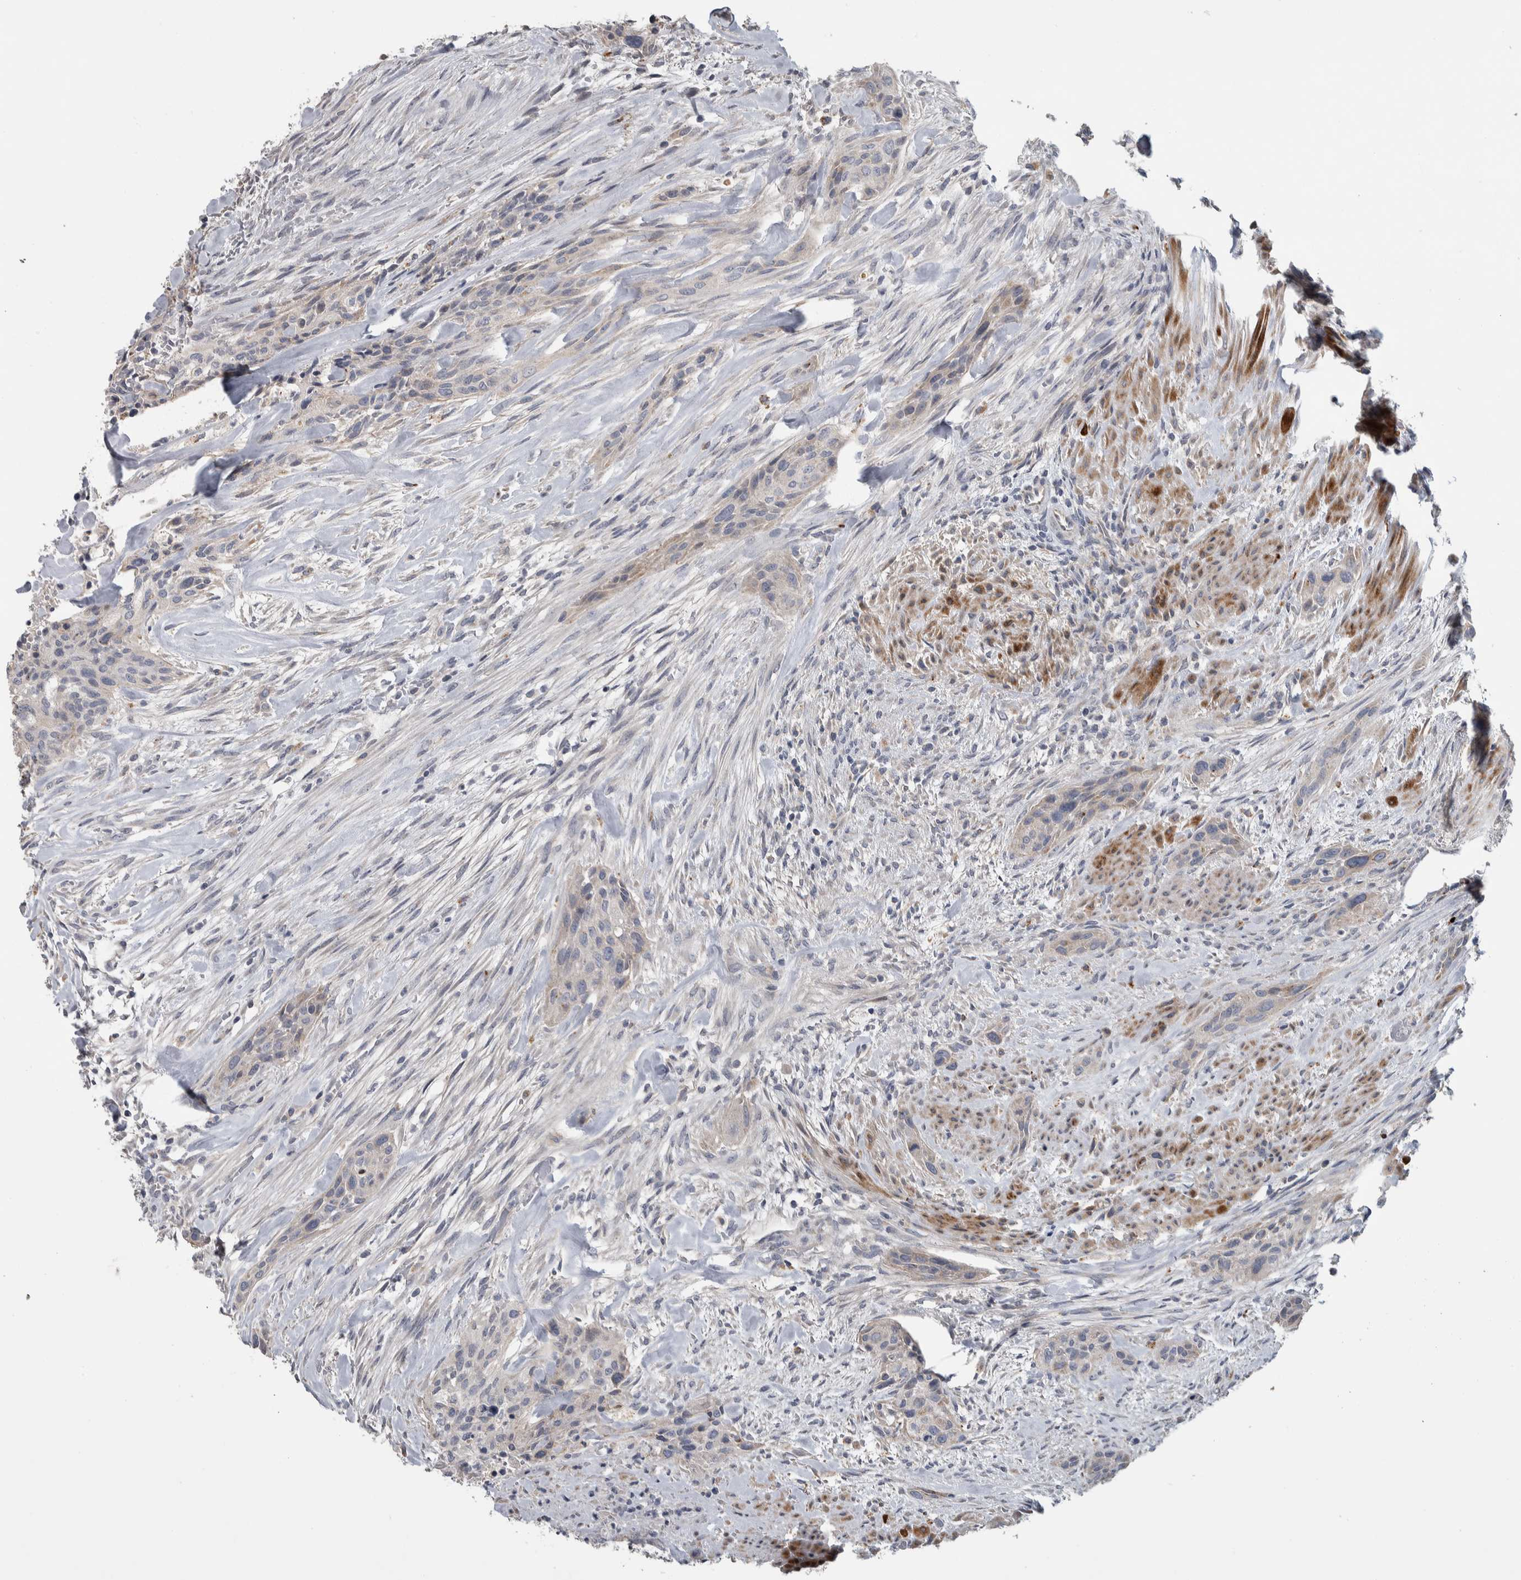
{"staining": {"intensity": "negative", "quantity": "none", "location": "none"}, "tissue": "urothelial cancer", "cell_type": "Tumor cells", "image_type": "cancer", "snomed": [{"axis": "morphology", "description": "Urothelial carcinoma, High grade"}, {"axis": "topography", "description": "Urinary bladder"}], "caption": "DAB (3,3'-diaminobenzidine) immunohistochemical staining of urothelial cancer reveals no significant staining in tumor cells. (DAB immunohistochemistry (IHC) visualized using brightfield microscopy, high magnification).", "gene": "FAM83G", "patient": {"sex": "male", "age": 35}}